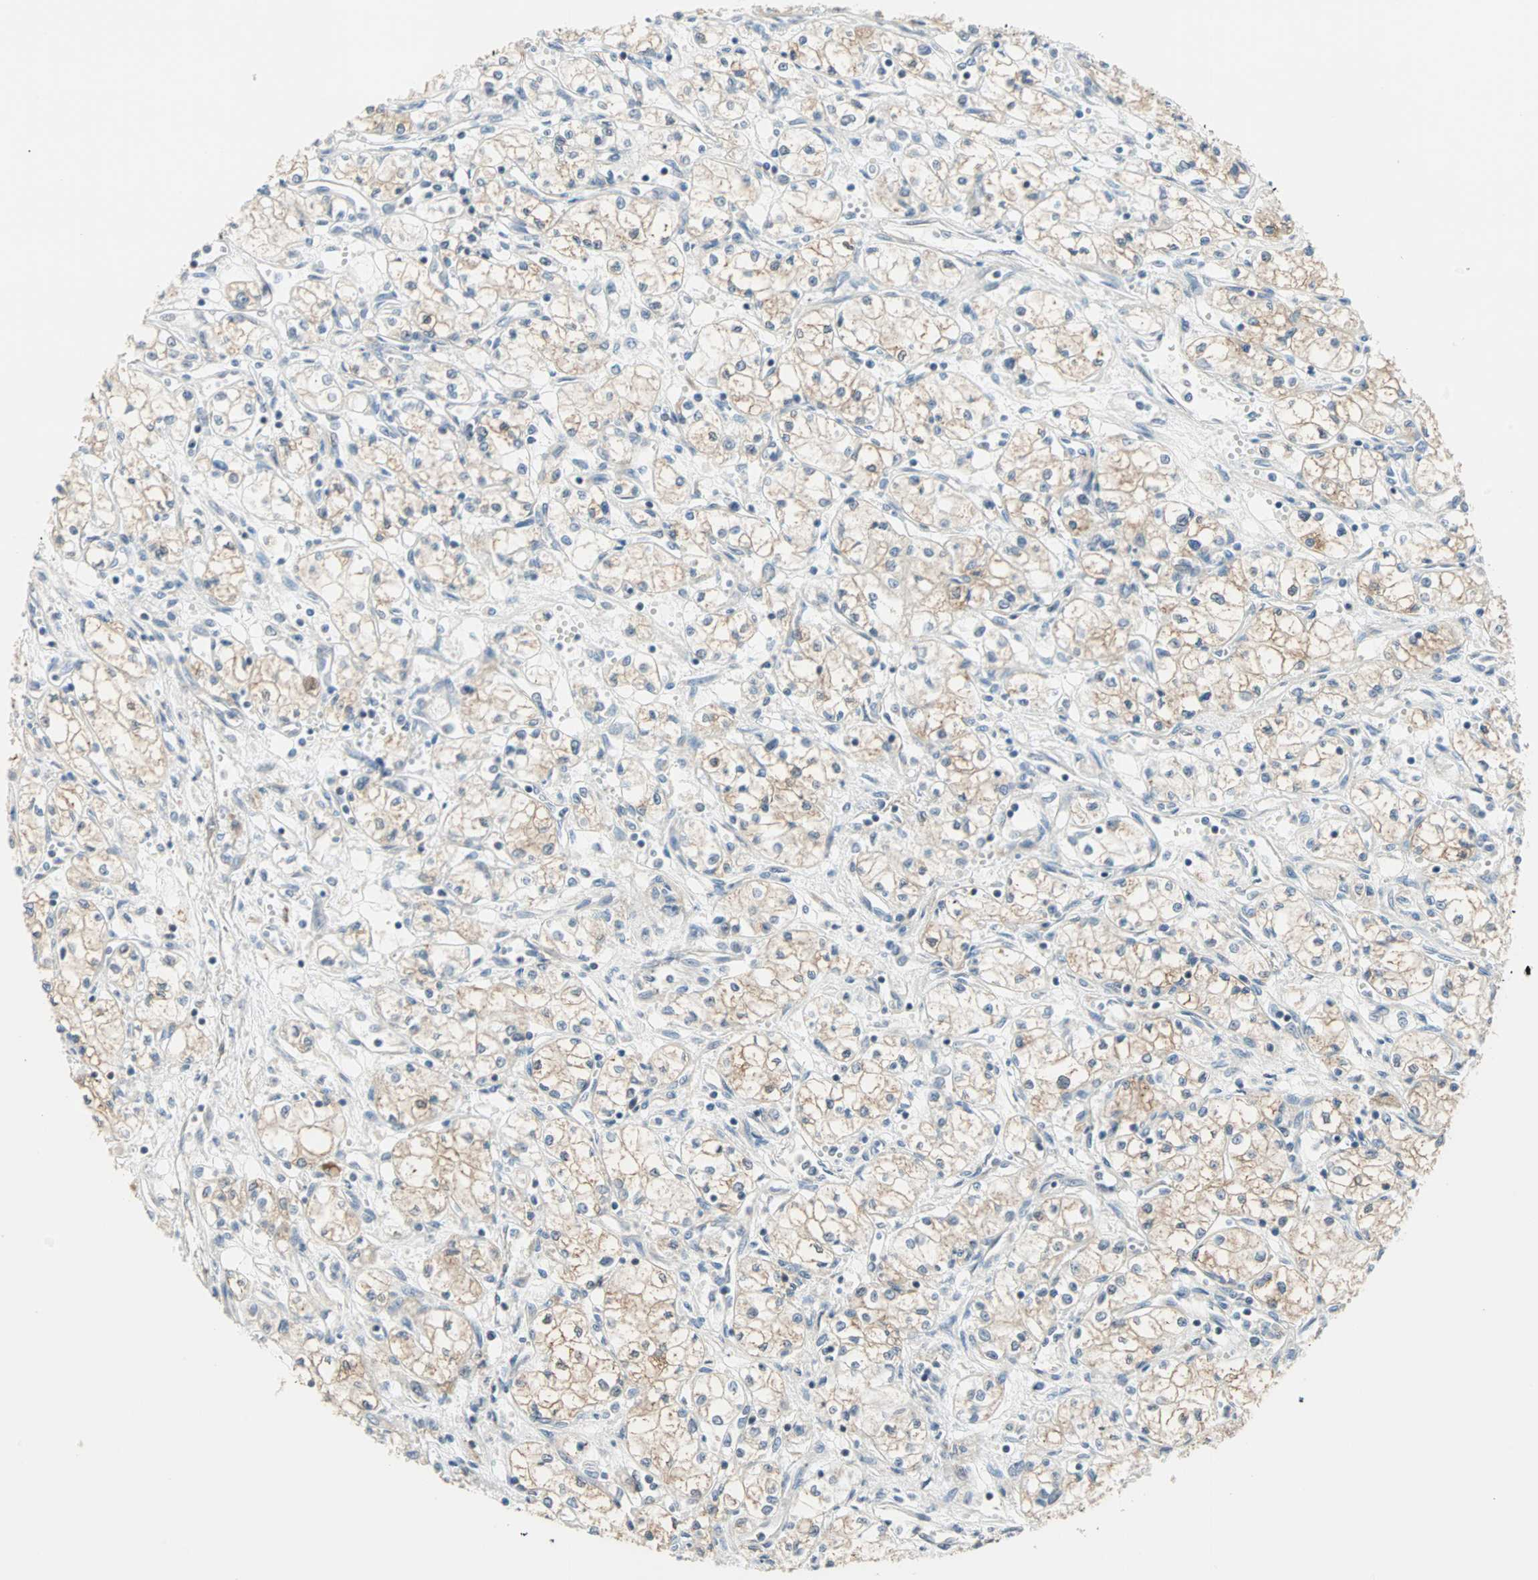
{"staining": {"intensity": "weak", "quantity": "25%-75%", "location": "cytoplasmic/membranous"}, "tissue": "renal cancer", "cell_type": "Tumor cells", "image_type": "cancer", "snomed": [{"axis": "morphology", "description": "Normal tissue, NOS"}, {"axis": "morphology", "description": "Adenocarcinoma, NOS"}, {"axis": "topography", "description": "Kidney"}], "caption": "Immunohistochemistry (DAB) staining of human renal adenocarcinoma demonstrates weak cytoplasmic/membranous protein staining in approximately 25%-75% of tumor cells. The protein is shown in brown color, while the nuclei are stained blue.", "gene": "SAR1A", "patient": {"sex": "male", "age": 59}}